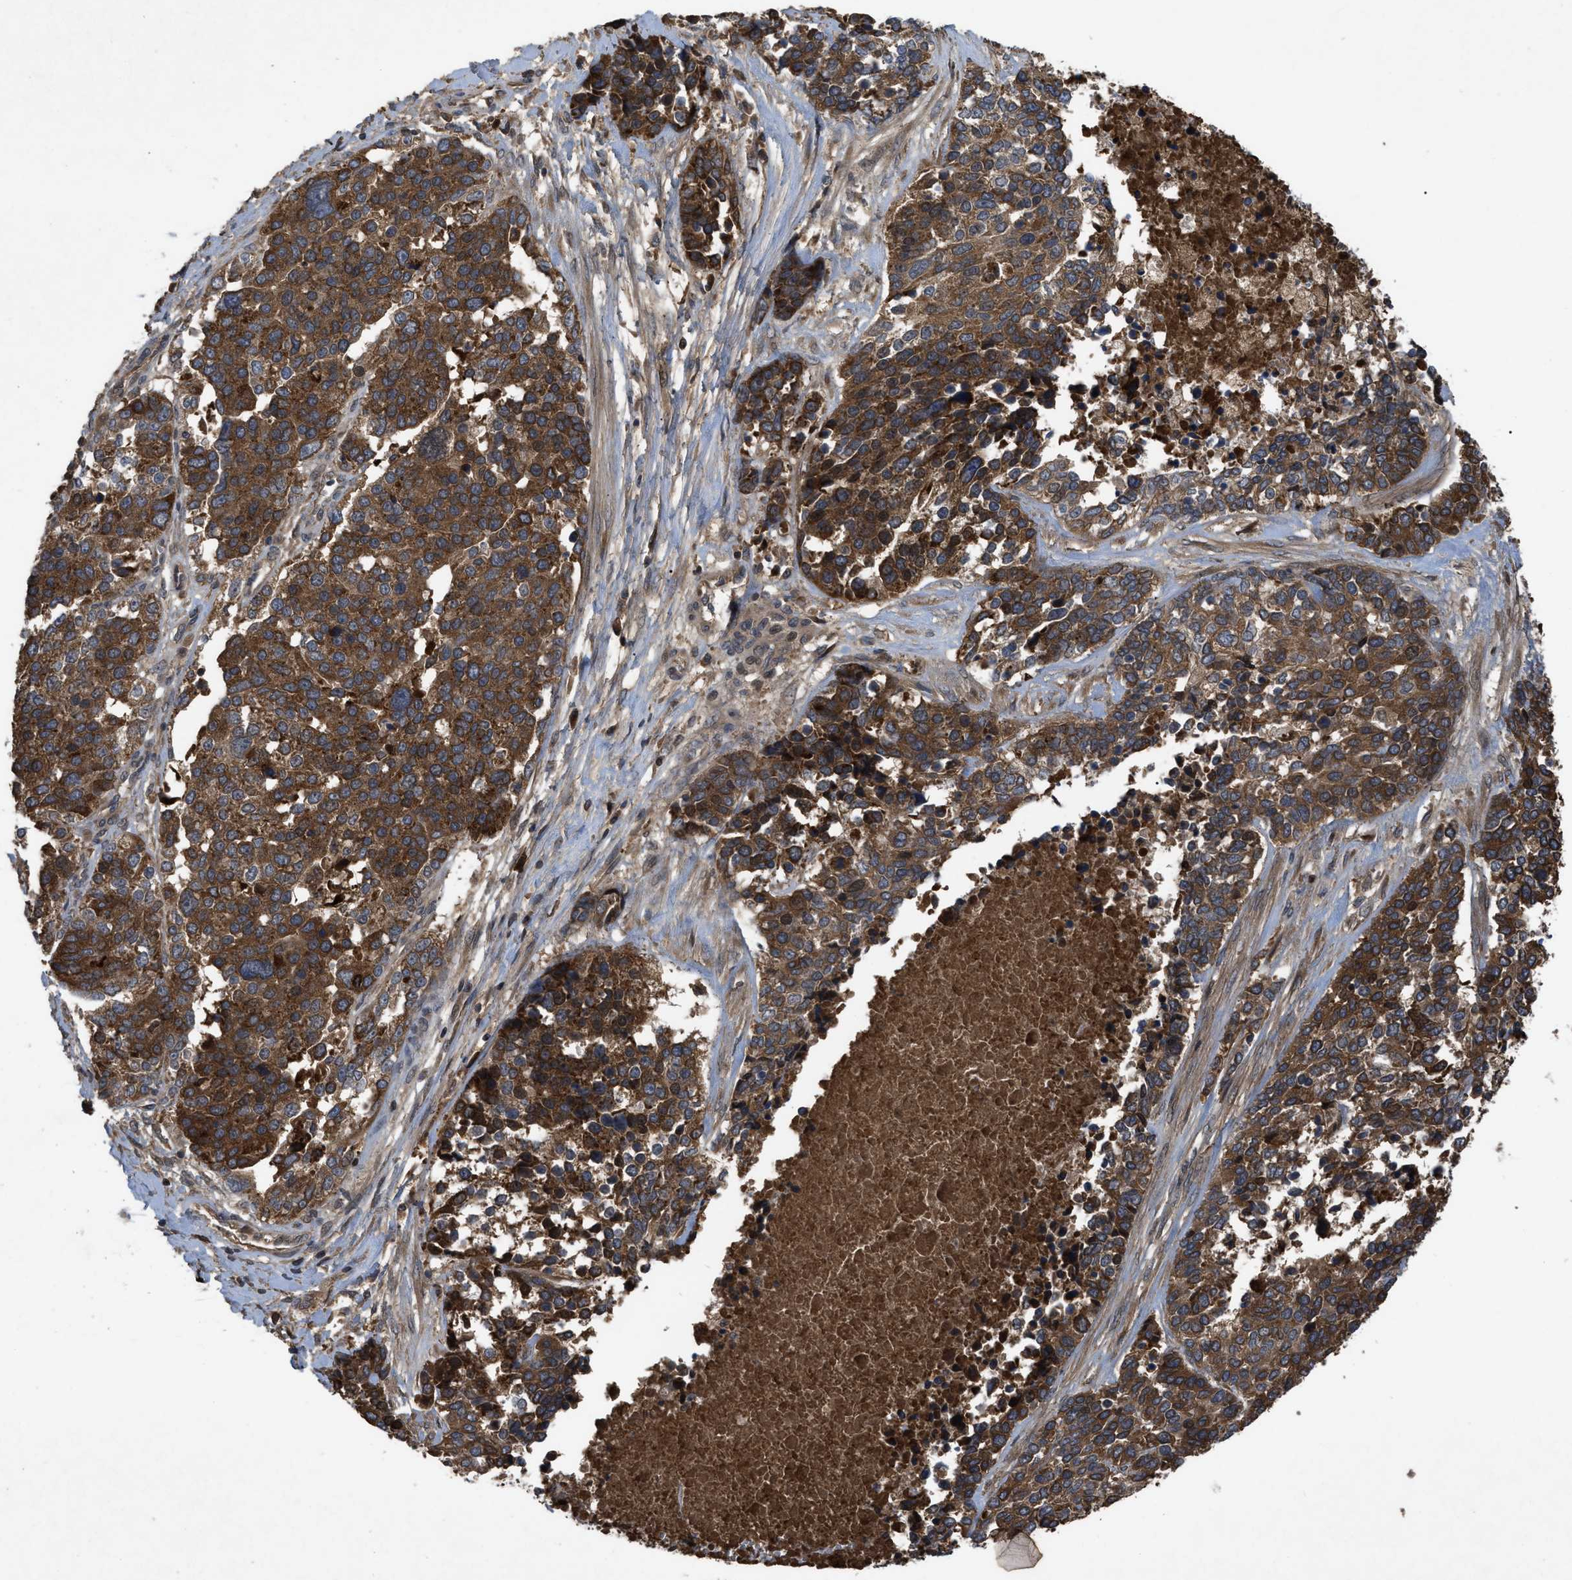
{"staining": {"intensity": "strong", "quantity": ">75%", "location": "cytoplasmic/membranous"}, "tissue": "ovarian cancer", "cell_type": "Tumor cells", "image_type": "cancer", "snomed": [{"axis": "morphology", "description": "Cystadenocarcinoma, serous, NOS"}, {"axis": "topography", "description": "Ovary"}], "caption": "A photomicrograph showing strong cytoplasmic/membranous expression in about >75% of tumor cells in ovarian serous cystadenocarcinoma, as visualized by brown immunohistochemical staining.", "gene": "RAB2A", "patient": {"sex": "female", "age": 44}}